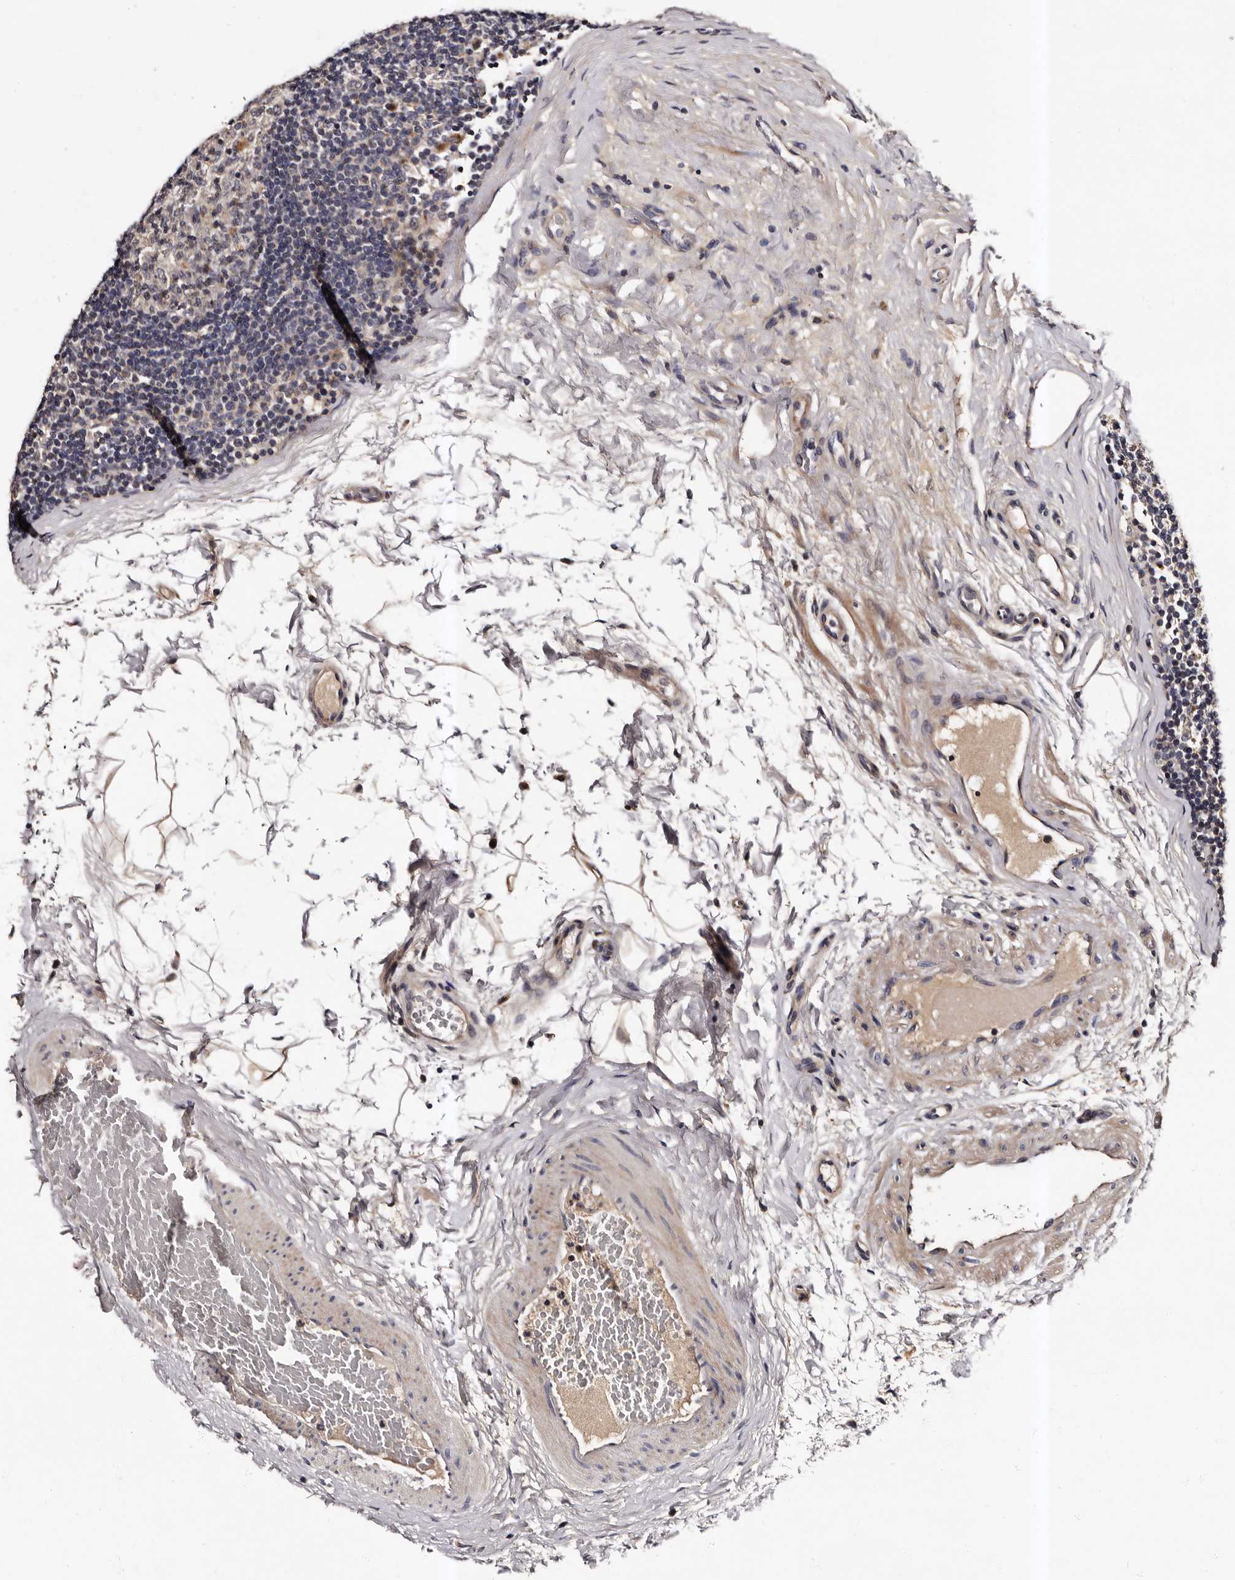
{"staining": {"intensity": "weak", "quantity": "<25%", "location": "cytoplasmic/membranous"}, "tissue": "lymph node", "cell_type": "Germinal center cells", "image_type": "normal", "snomed": [{"axis": "morphology", "description": "Normal tissue, NOS"}, {"axis": "topography", "description": "Lymph node"}], "caption": "High power microscopy photomicrograph of an immunohistochemistry (IHC) photomicrograph of benign lymph node, revealing no significant expression in germinal center cells.", "gene": "ADCK5", "patient": {"sex": "female", "age": 22}}